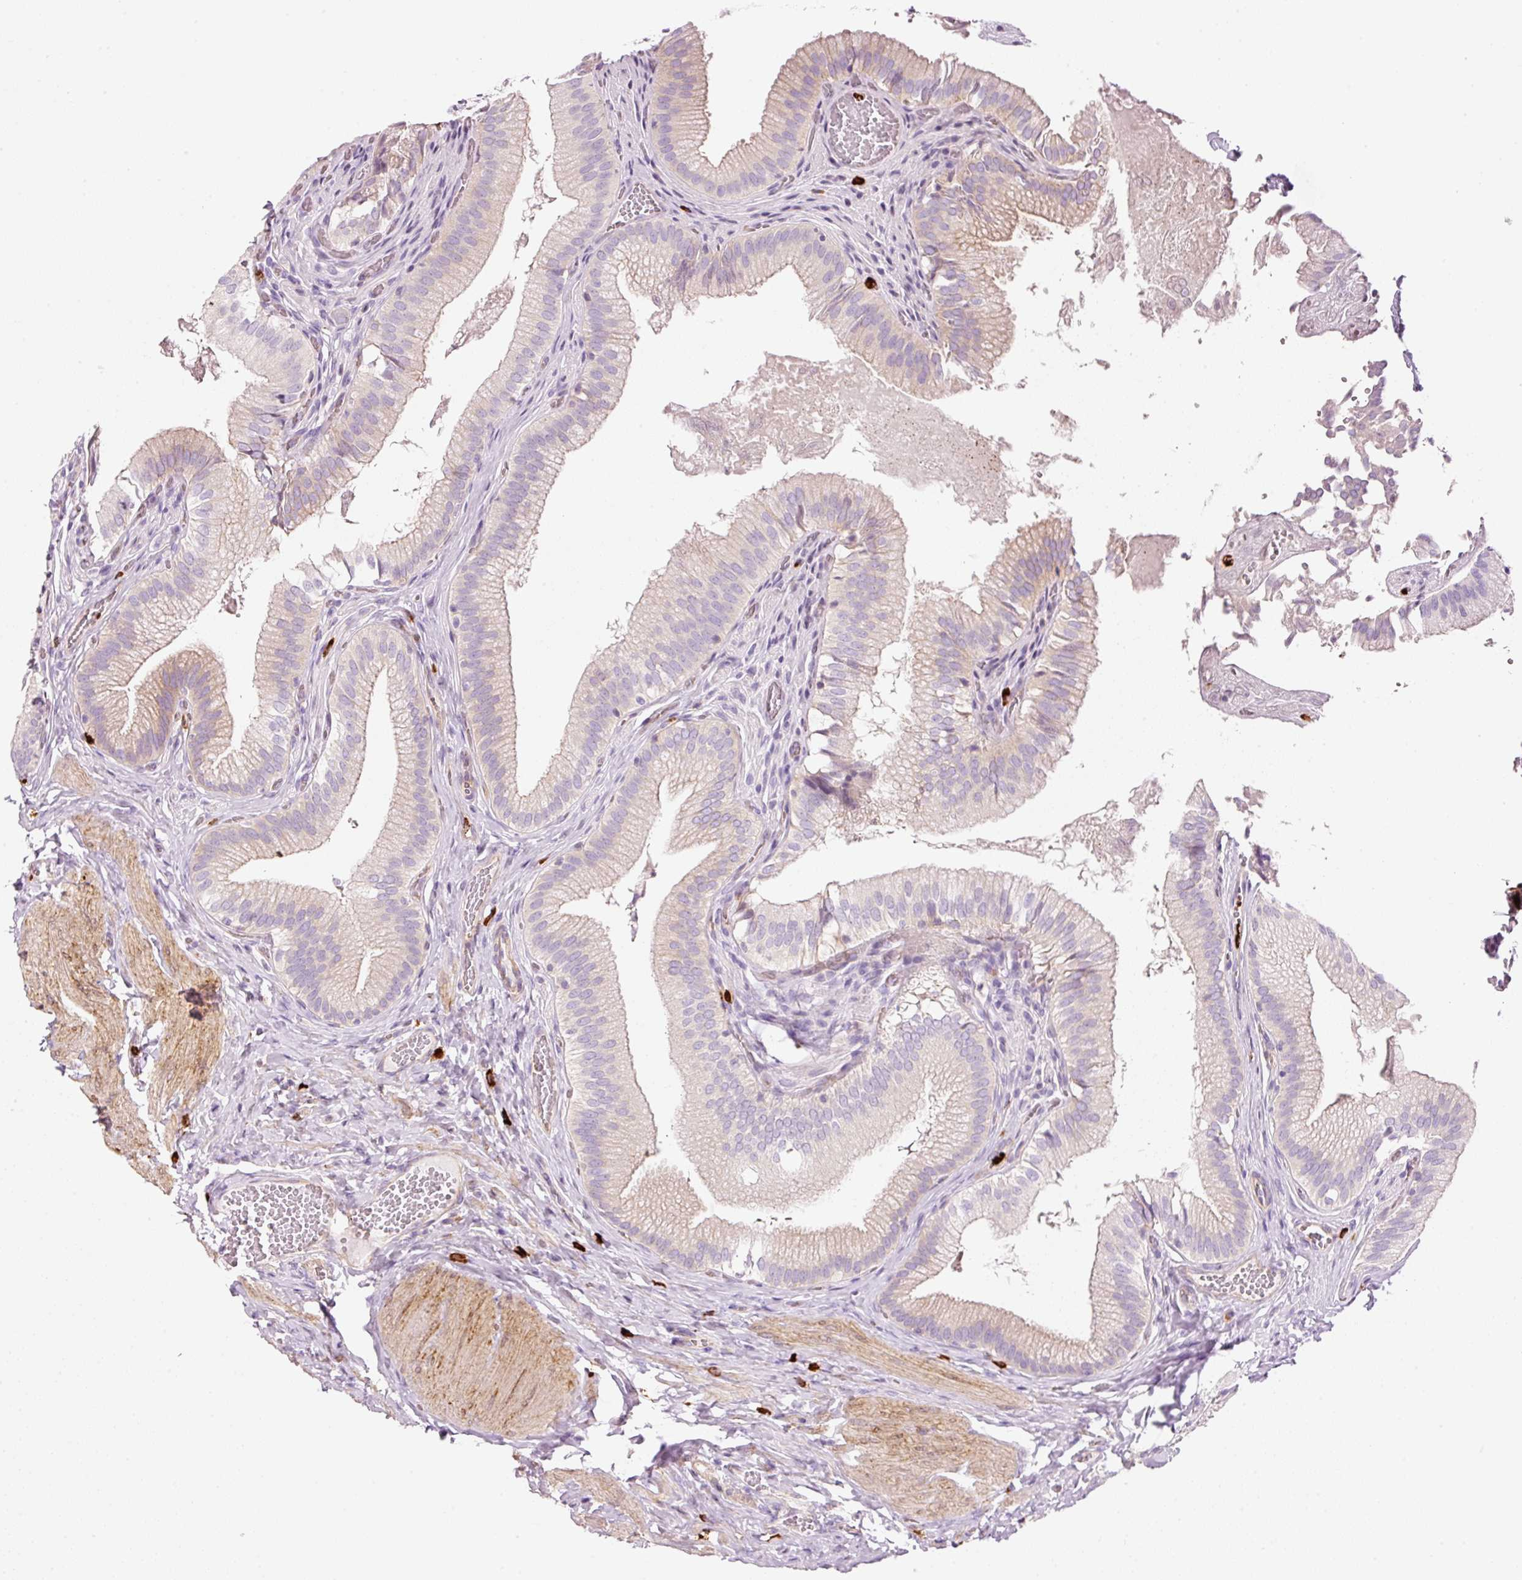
{"staining": {"intensity": "weak", "quantity": "25%-75%", "location": "cytoplasmic/membranous"}, "tissue": "gallbladder", "cell_type": "Glandular cells", "image_type": "normal", "snomed": [{"axis": "morphology", "description": "Normal tissue, NOS"}, {"axis": "topography", "description": "Gallbladder"}, {"axis": "topography", "description": "Peripheral nerve tissue"}], "caption": "Glandular cells demonstrate low levels of weak cytoplasmic/membranous staining in about 25%-75% of cells in unremarkable human gallbladder. The protein is shown in brown color, while the nuclei are stained blue.", "gene": "MAP3K3", "patient": {"sex": "male", "age": 17}}